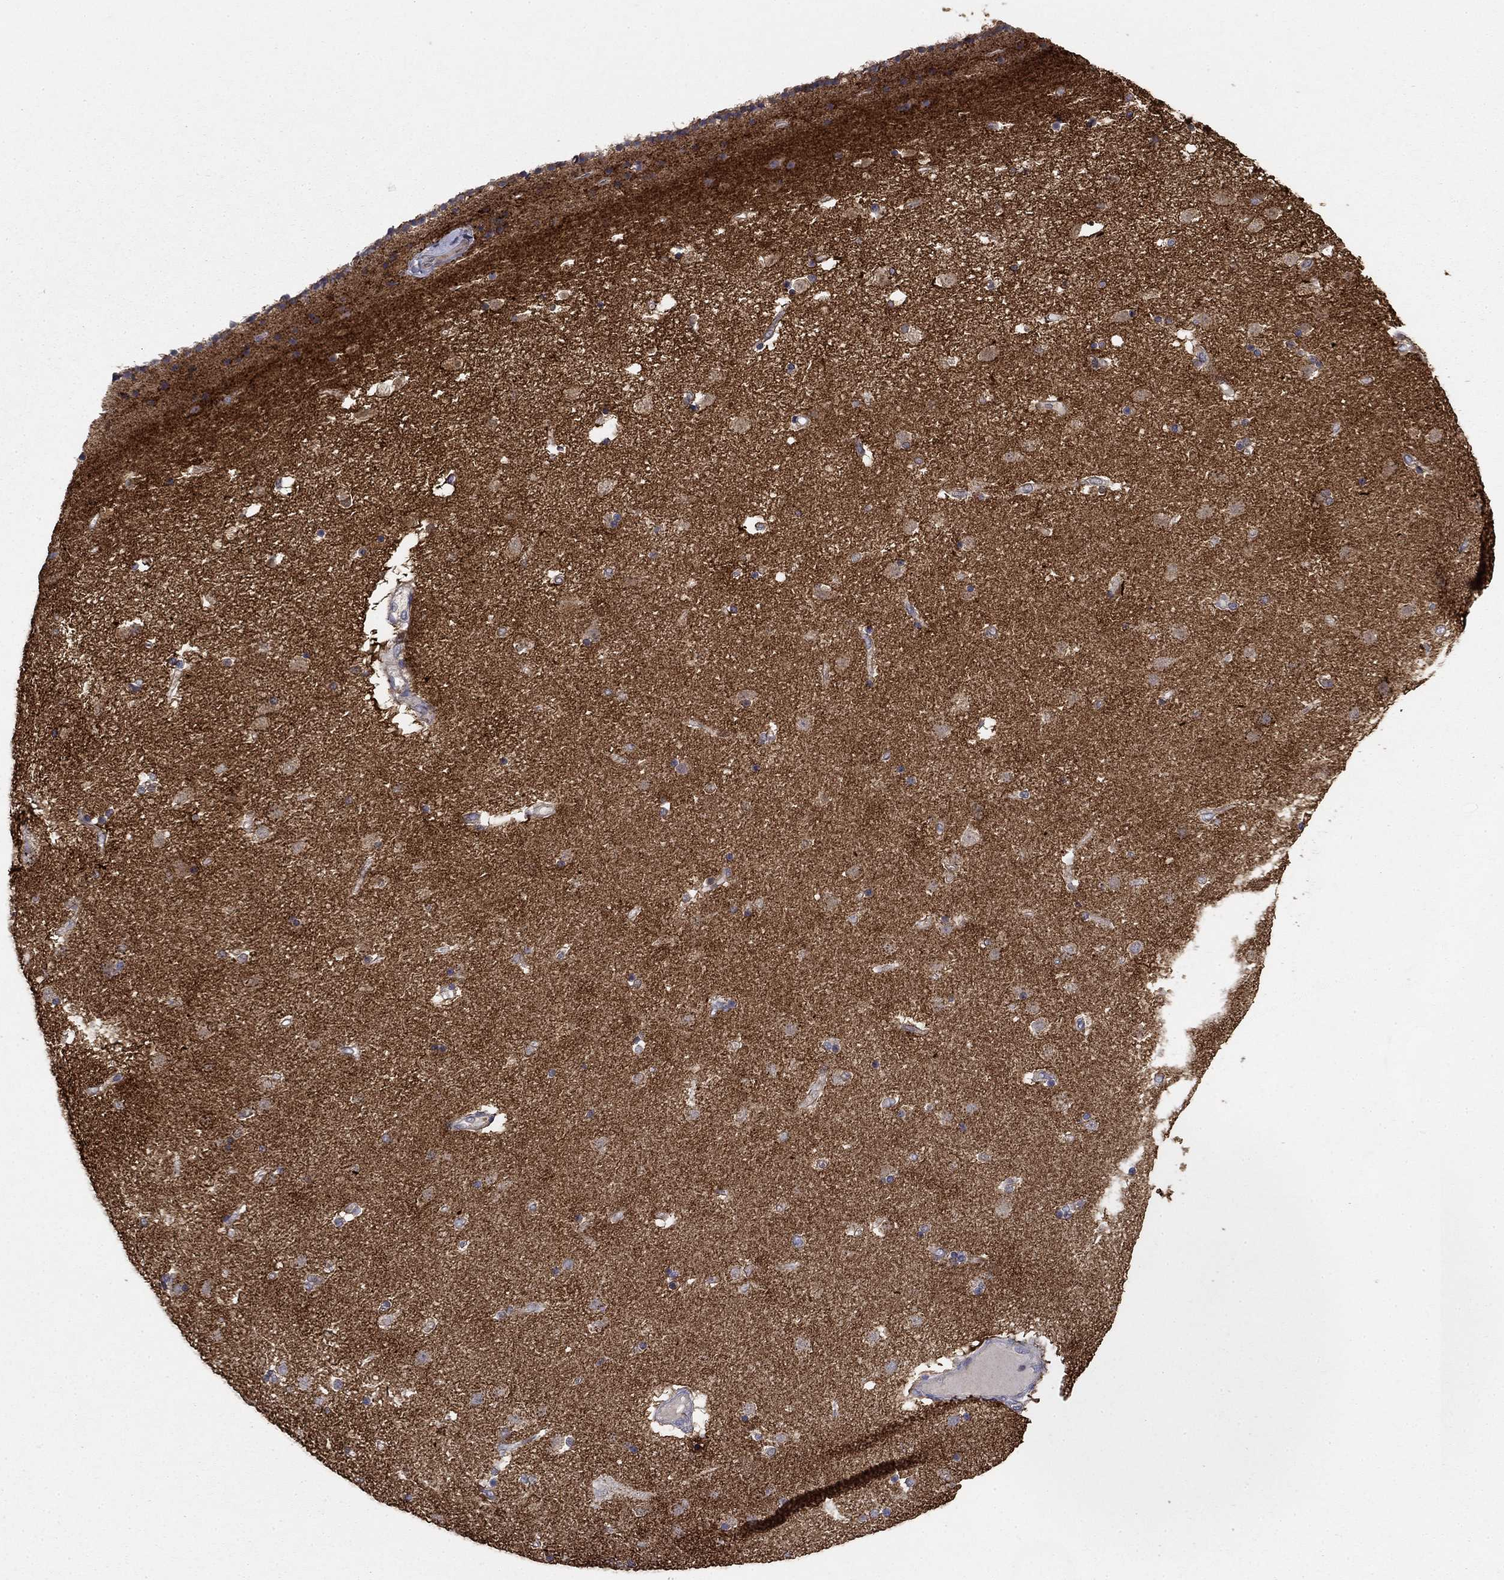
{"staining": {"intensity": "negative", "quantity": "none", "location": "none"}, "tissue": "caudate", "cell_type": "Glial cells", "image_type": "normal", "snomed": [{"axis": "morphology", "description": "Normal tissue, NOS"}, {"axis": "topography", "description": "Lateral ventricle wall"}], "caption": "High magnification brightfield microscopy of normal caudate stained with DAB (3,3'-diaminobenzidine) (brown) and counterstained with hematoxylin (blue): glial cells show no significant positivity. (Brightfield microscopy of DAB (3,3'-diaminobenzidine) immunohistochemistry (IHC) at high magnification).", "gene": "SEPTIN3", "patient": {"sex": "female", "age": 71}}